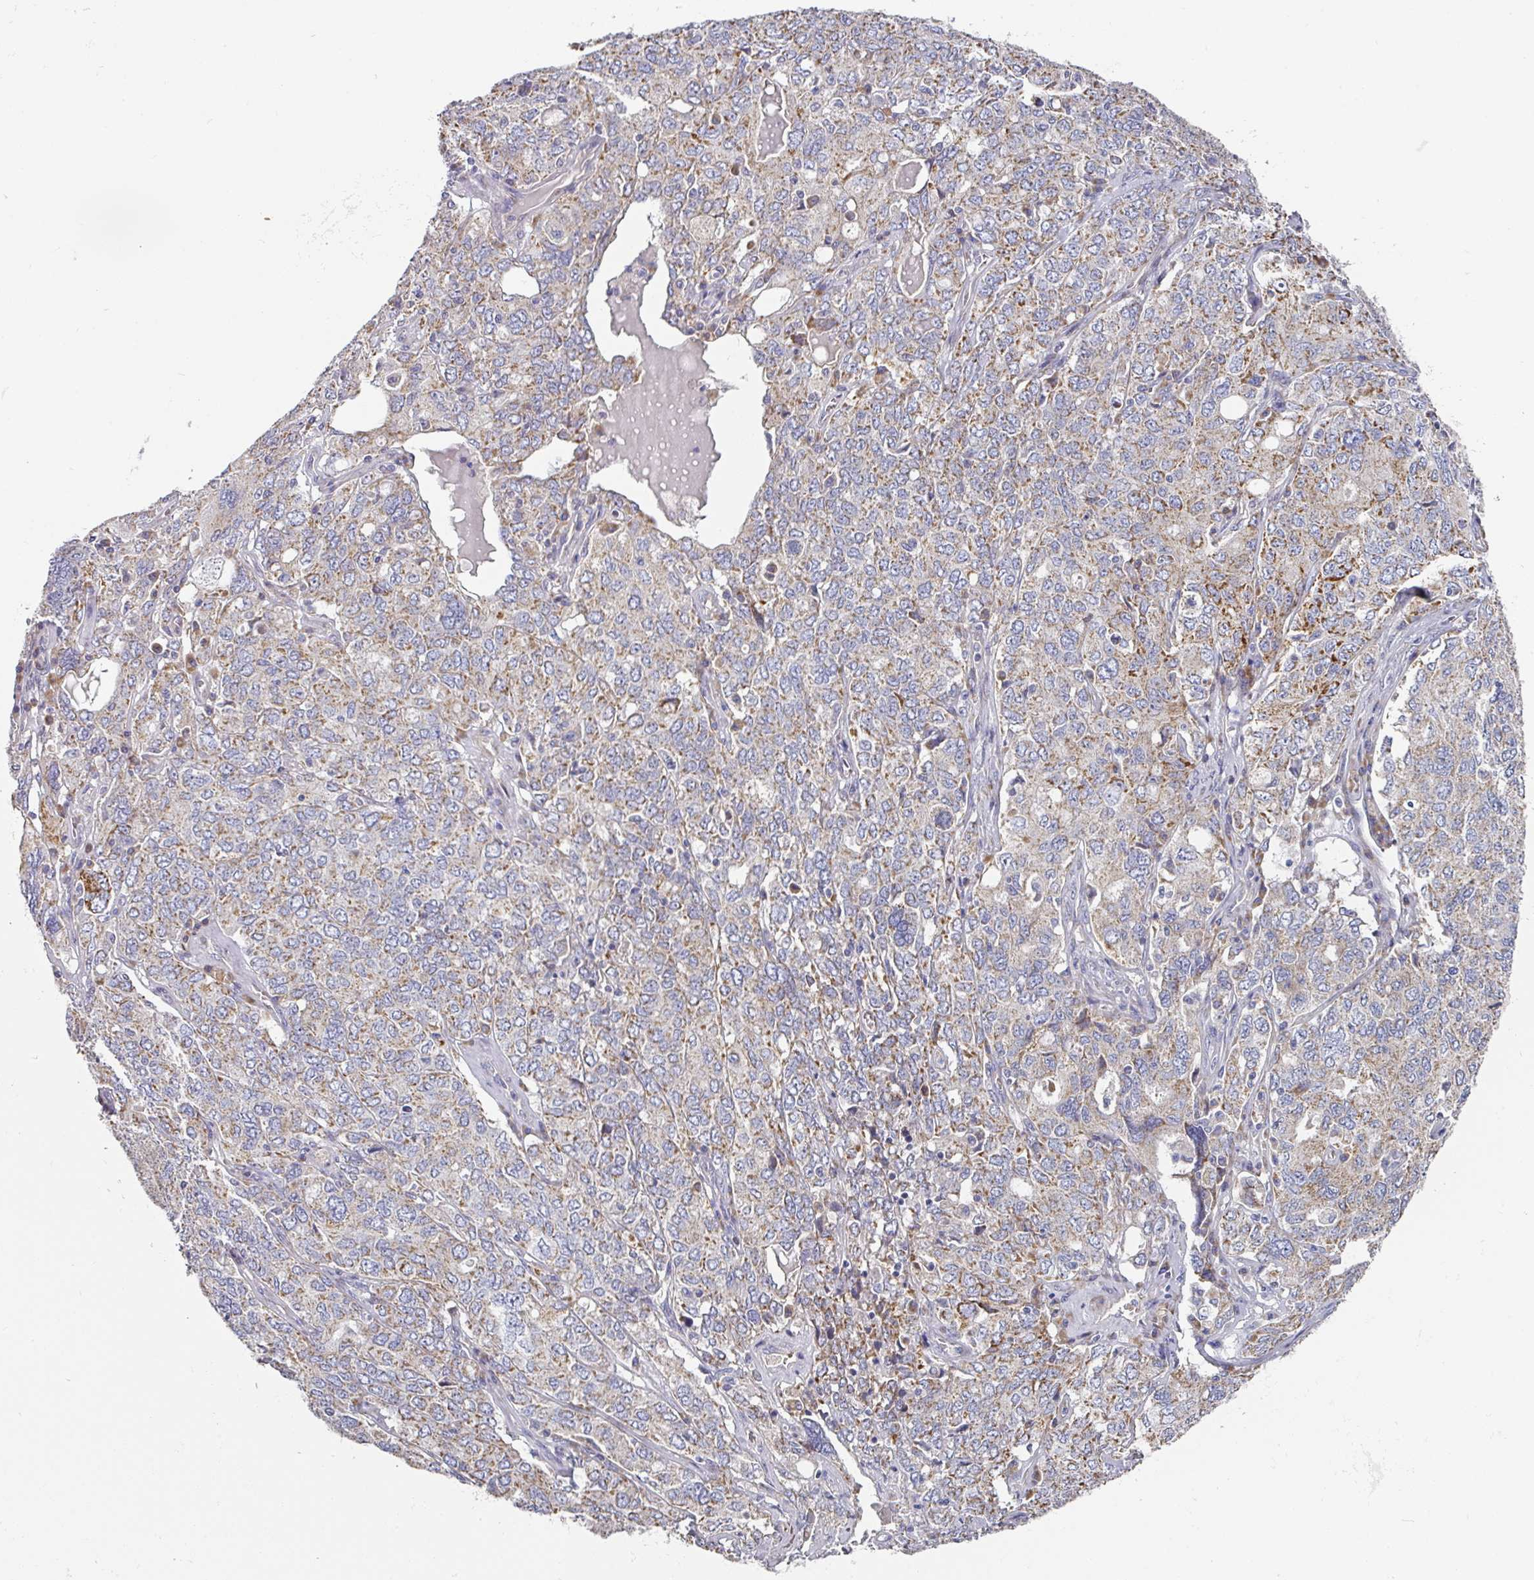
{"staining": {"intensity": "moderate", "quantity": ">75%", "location": "cytoplasmic/membranous"}, "tissue": "ovarian cancer", "cell_type": "Tumor cells", "image_type": "cancer", "snomed": [{"axis": "morphology", "description": "Carcinoma, endometroid"}, {"axis": "topography", "description": "Ovary"}], "caption": "Moderate cytoplasmic/membranous protein staining is identified in about >75% of tumor cells in endometroid carcinoma (ovarian).", "gene": "PYROXD2", "patient": {"sex": "female", "age": 62}}